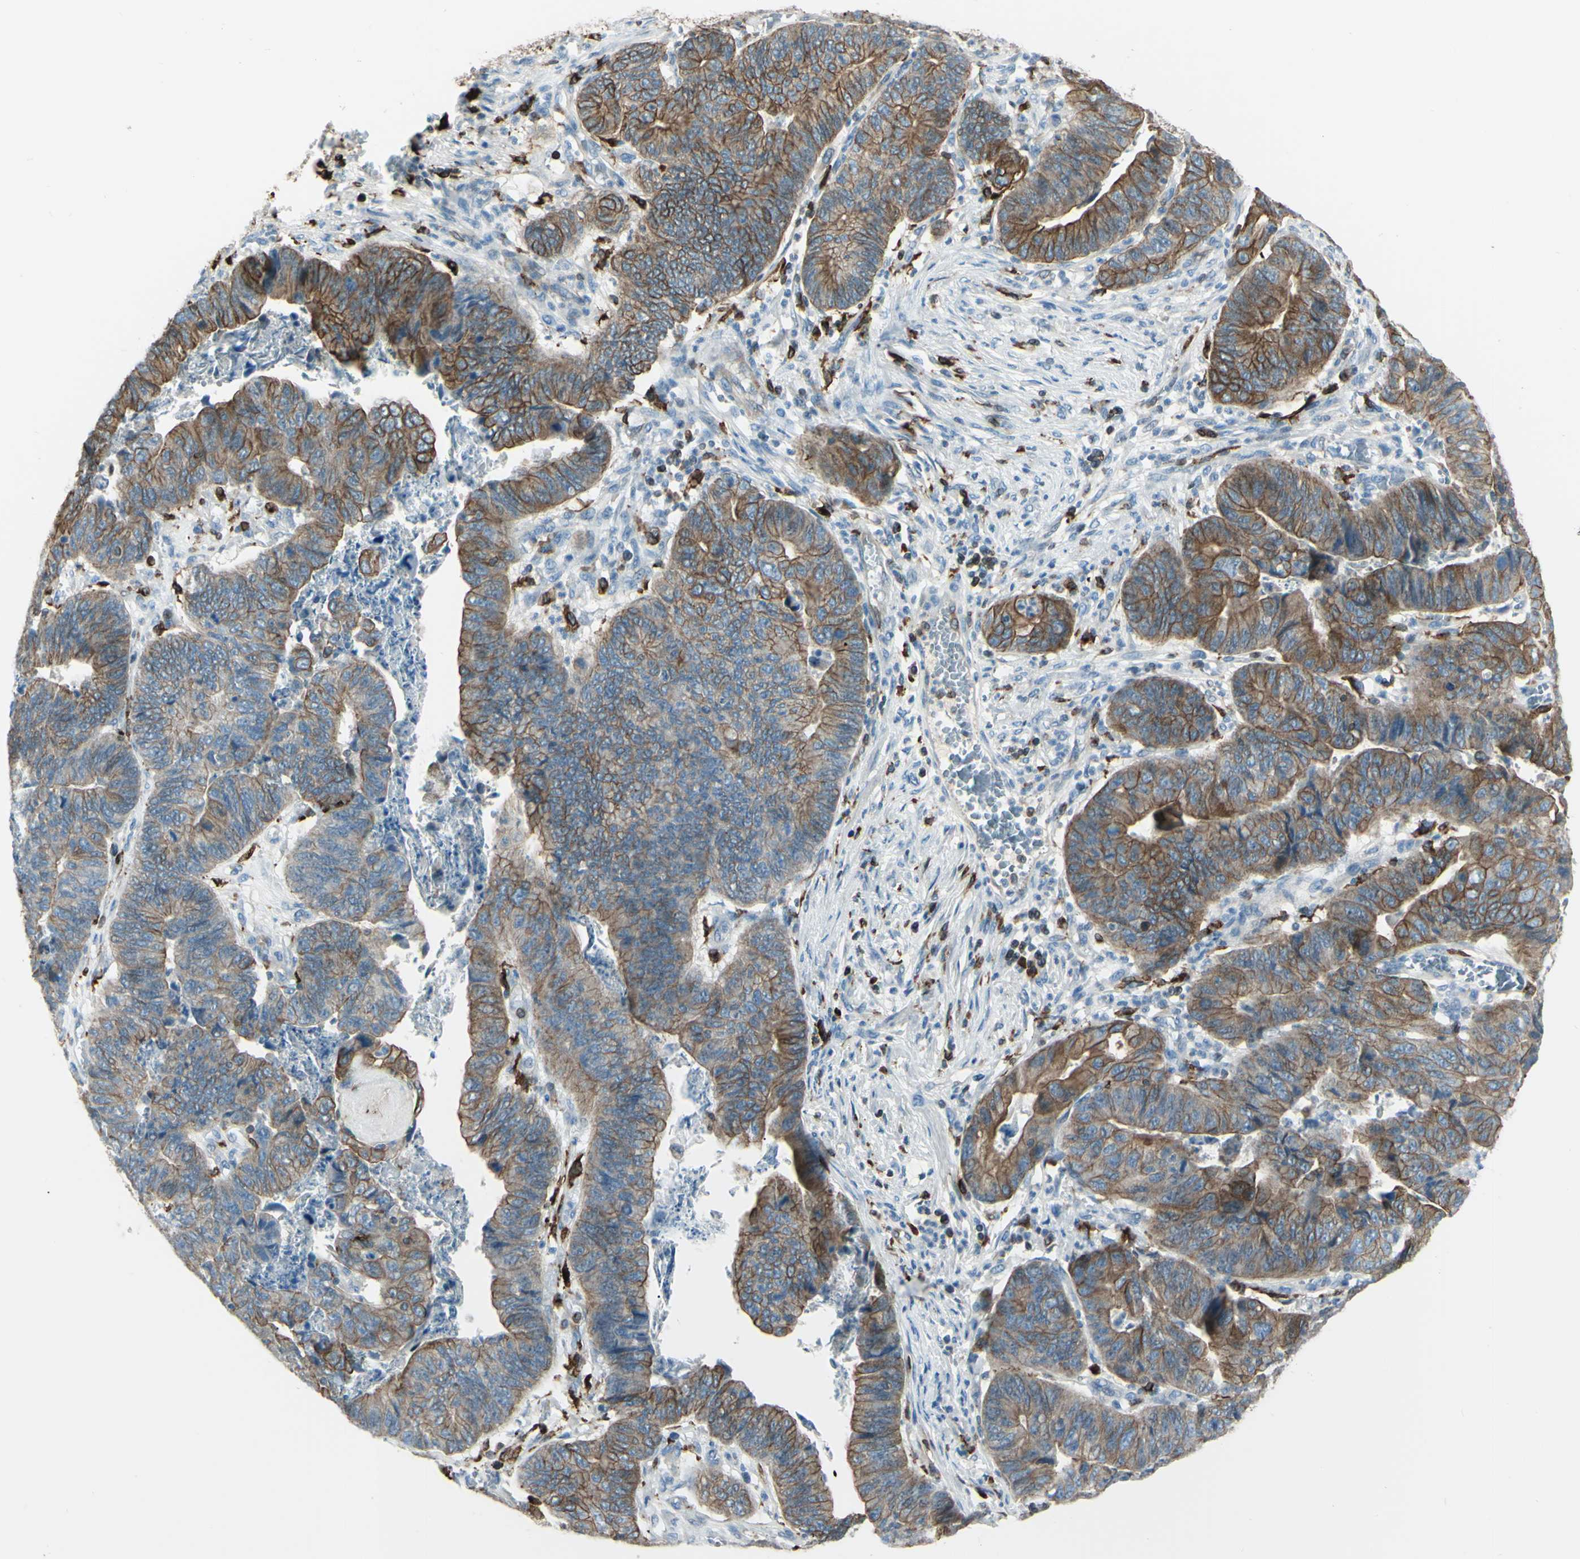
{"staining": {"intensity": "moderate", "quantity": ">75%", "location": "cytoplasmic/membranous"}, "tissue": "stomach cancer", "cell_type": "Tumor cells", "image_type": "cancer", "snomed": [{"axis": "morphology", "description": "Adenocarcinoma, NOS"}, {"axis": "topography", "description": "Stomach, lower"}], "caption": "Moderate cytoplasmic/membranous staining for a protein is seen in approximately >75% of tumor cells of stomach cancer (adenocarcinoma) using immunohistochemistry.", "gene": "CD74", "patient": {"sex": "male", "age": 77}}